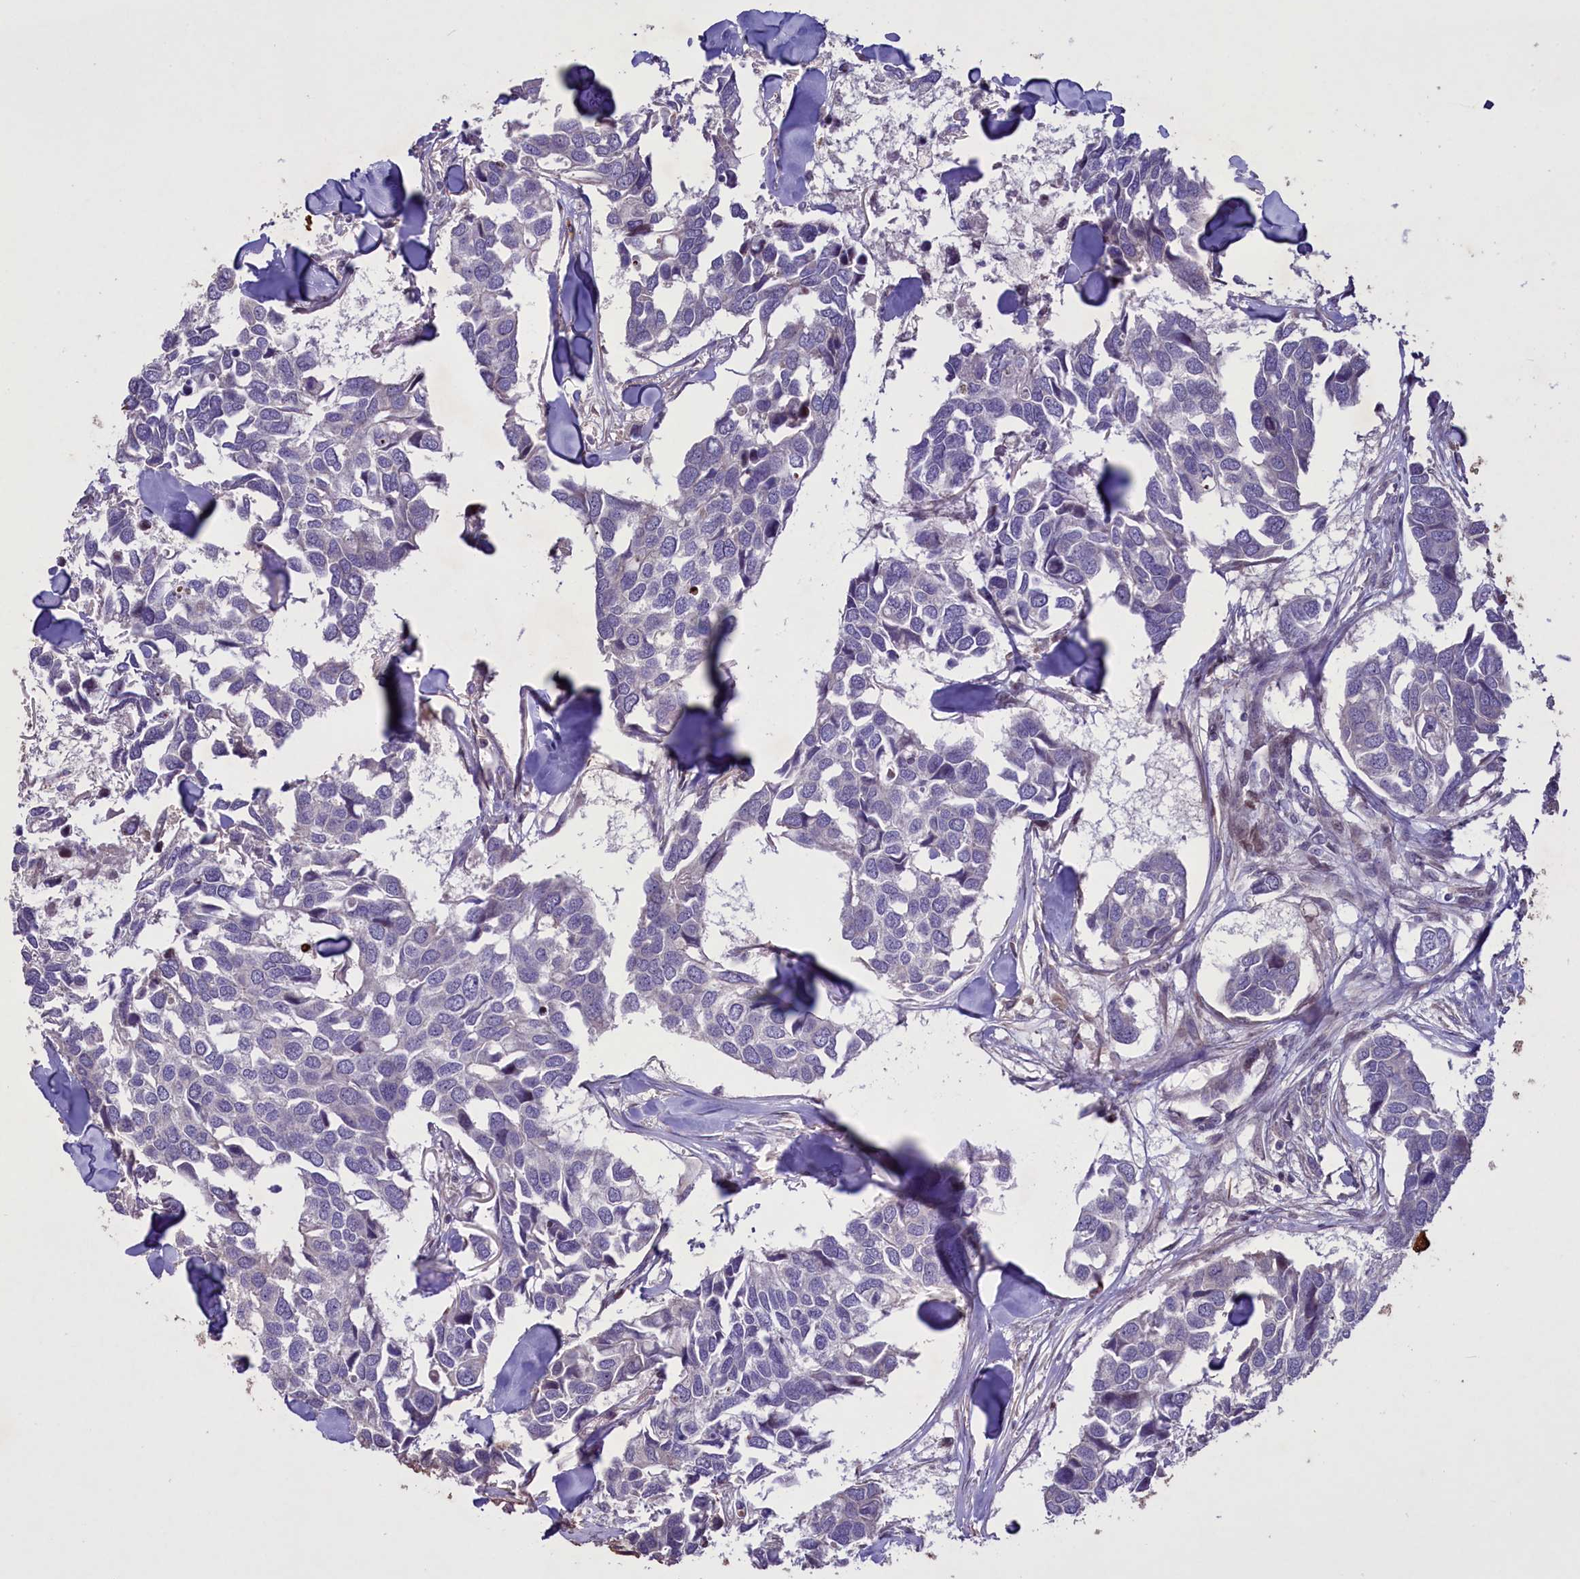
{"staining": {"intensity": "negative", "quantity": "none", "location": "none"}, "tissue": "breast cancer", "cell_type": "Tumor cells", "image_type": "cancer", "snomed": [{"axis": "morphology", "description": "Duct carcinoma"}, {"axis": "topography", "description": "Breast"}], "caption": "Infiltrating ductal carcinoma (breast) was stained to show a protein in brown. There is no significant positivity in tumor cells. Brightfield microscopy of IHC stained with DAB (3,3'-diaminobenzidine) (brown) and hematoxylin (blue), captured at high magnification.", "gene": "MAN2C1", "patient": {"sex": "female", "age": 83}}